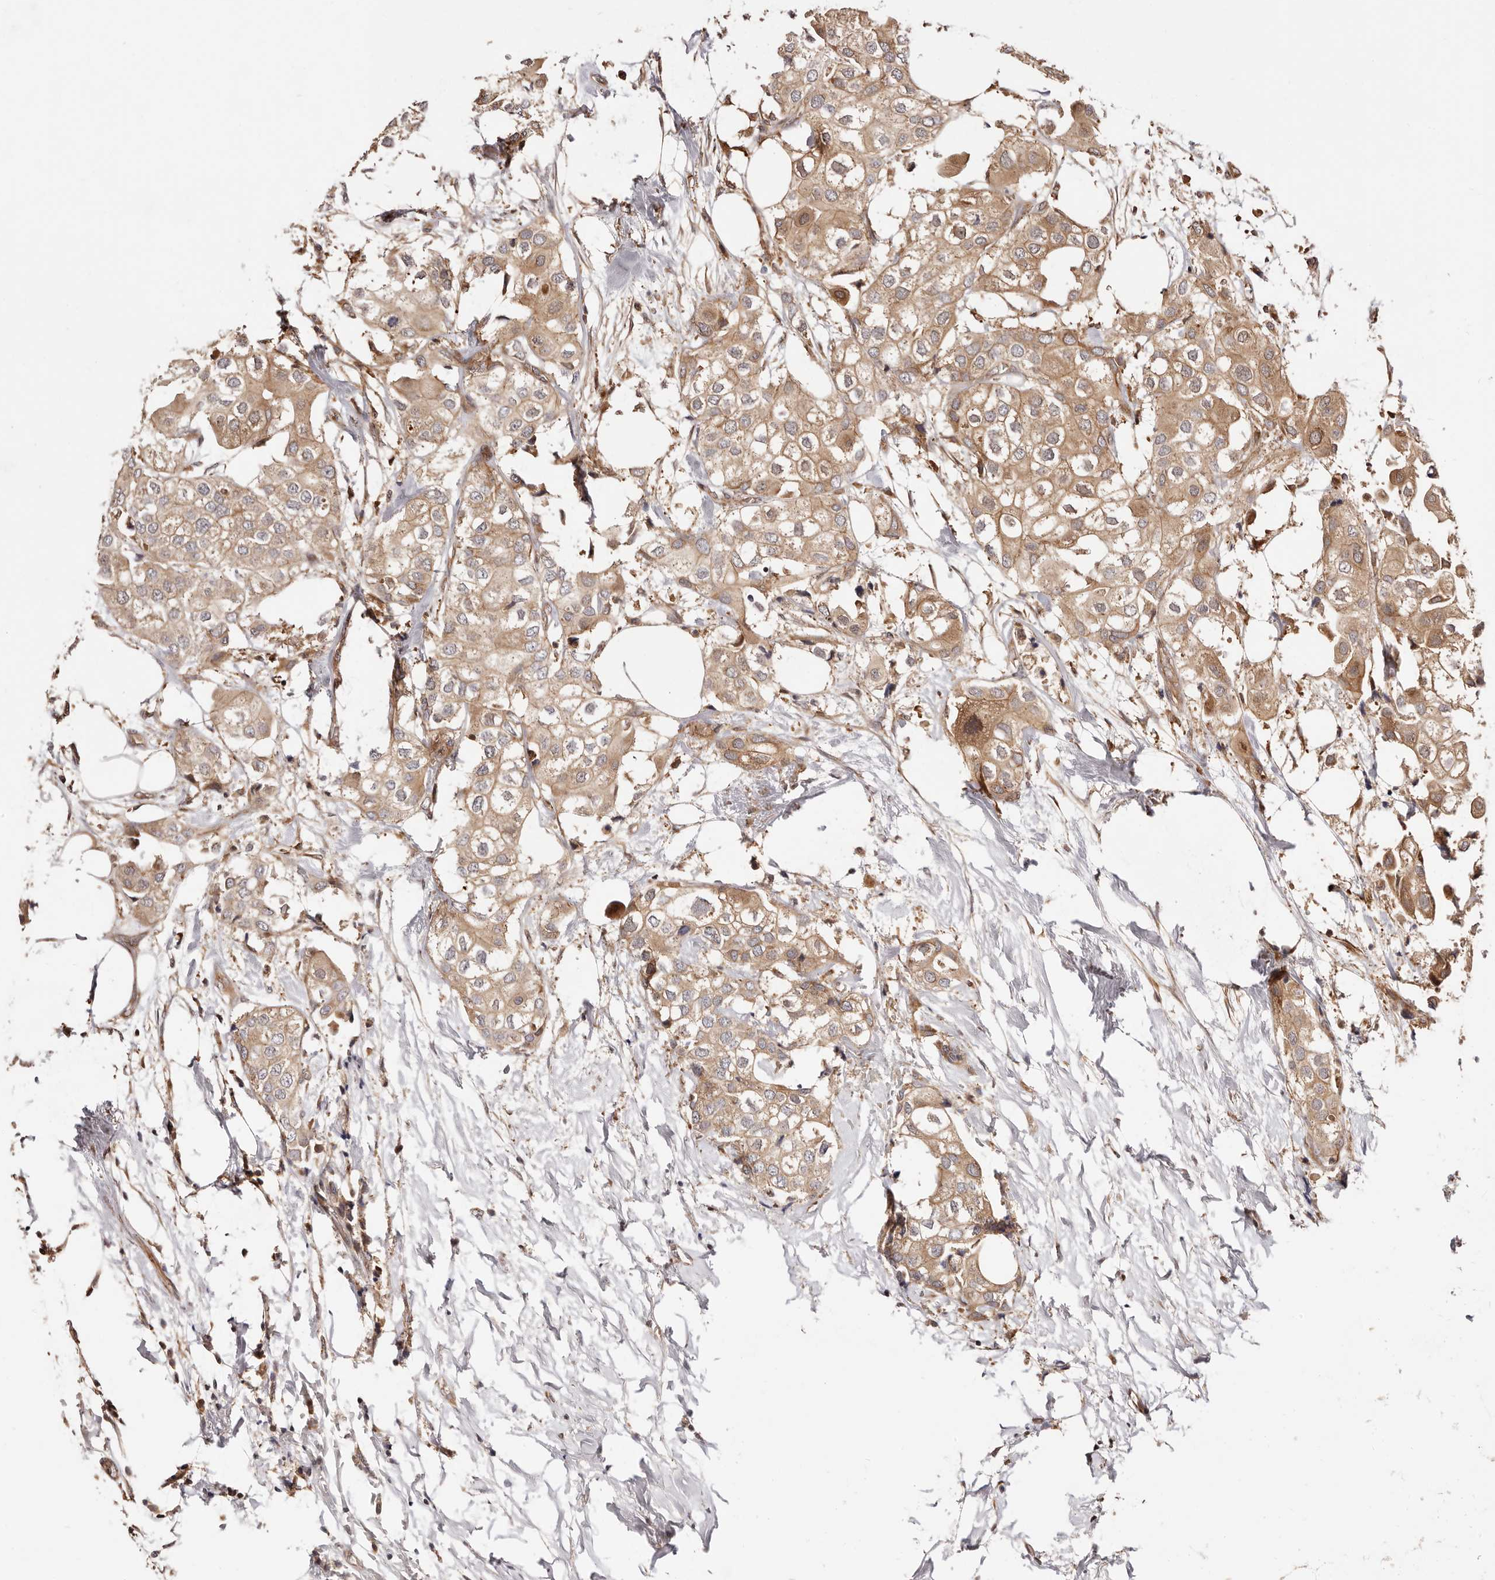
{"staining": {"intensity": "moderate", "quantity": ">75%", "location": "cytoplasmic/membranous"}, "tissue": "urothelial cancer", "cell_type": "Tumor cells", "image_type": "cancer", "snomed": [{"axis": "morphology", "description": "Urothelial carcinoma, High grade"}, {"axis": "topography", "description": "Urinary bladder"}], "caption": "Immunohistochemical staining of urothelial carcinoma (high-grade) displays moderate cytoplasmic/membranous protein expression in about >75% of tumor cells.", "gene": "MAPK1", "patient": {"sex": "male", "age": 64}}